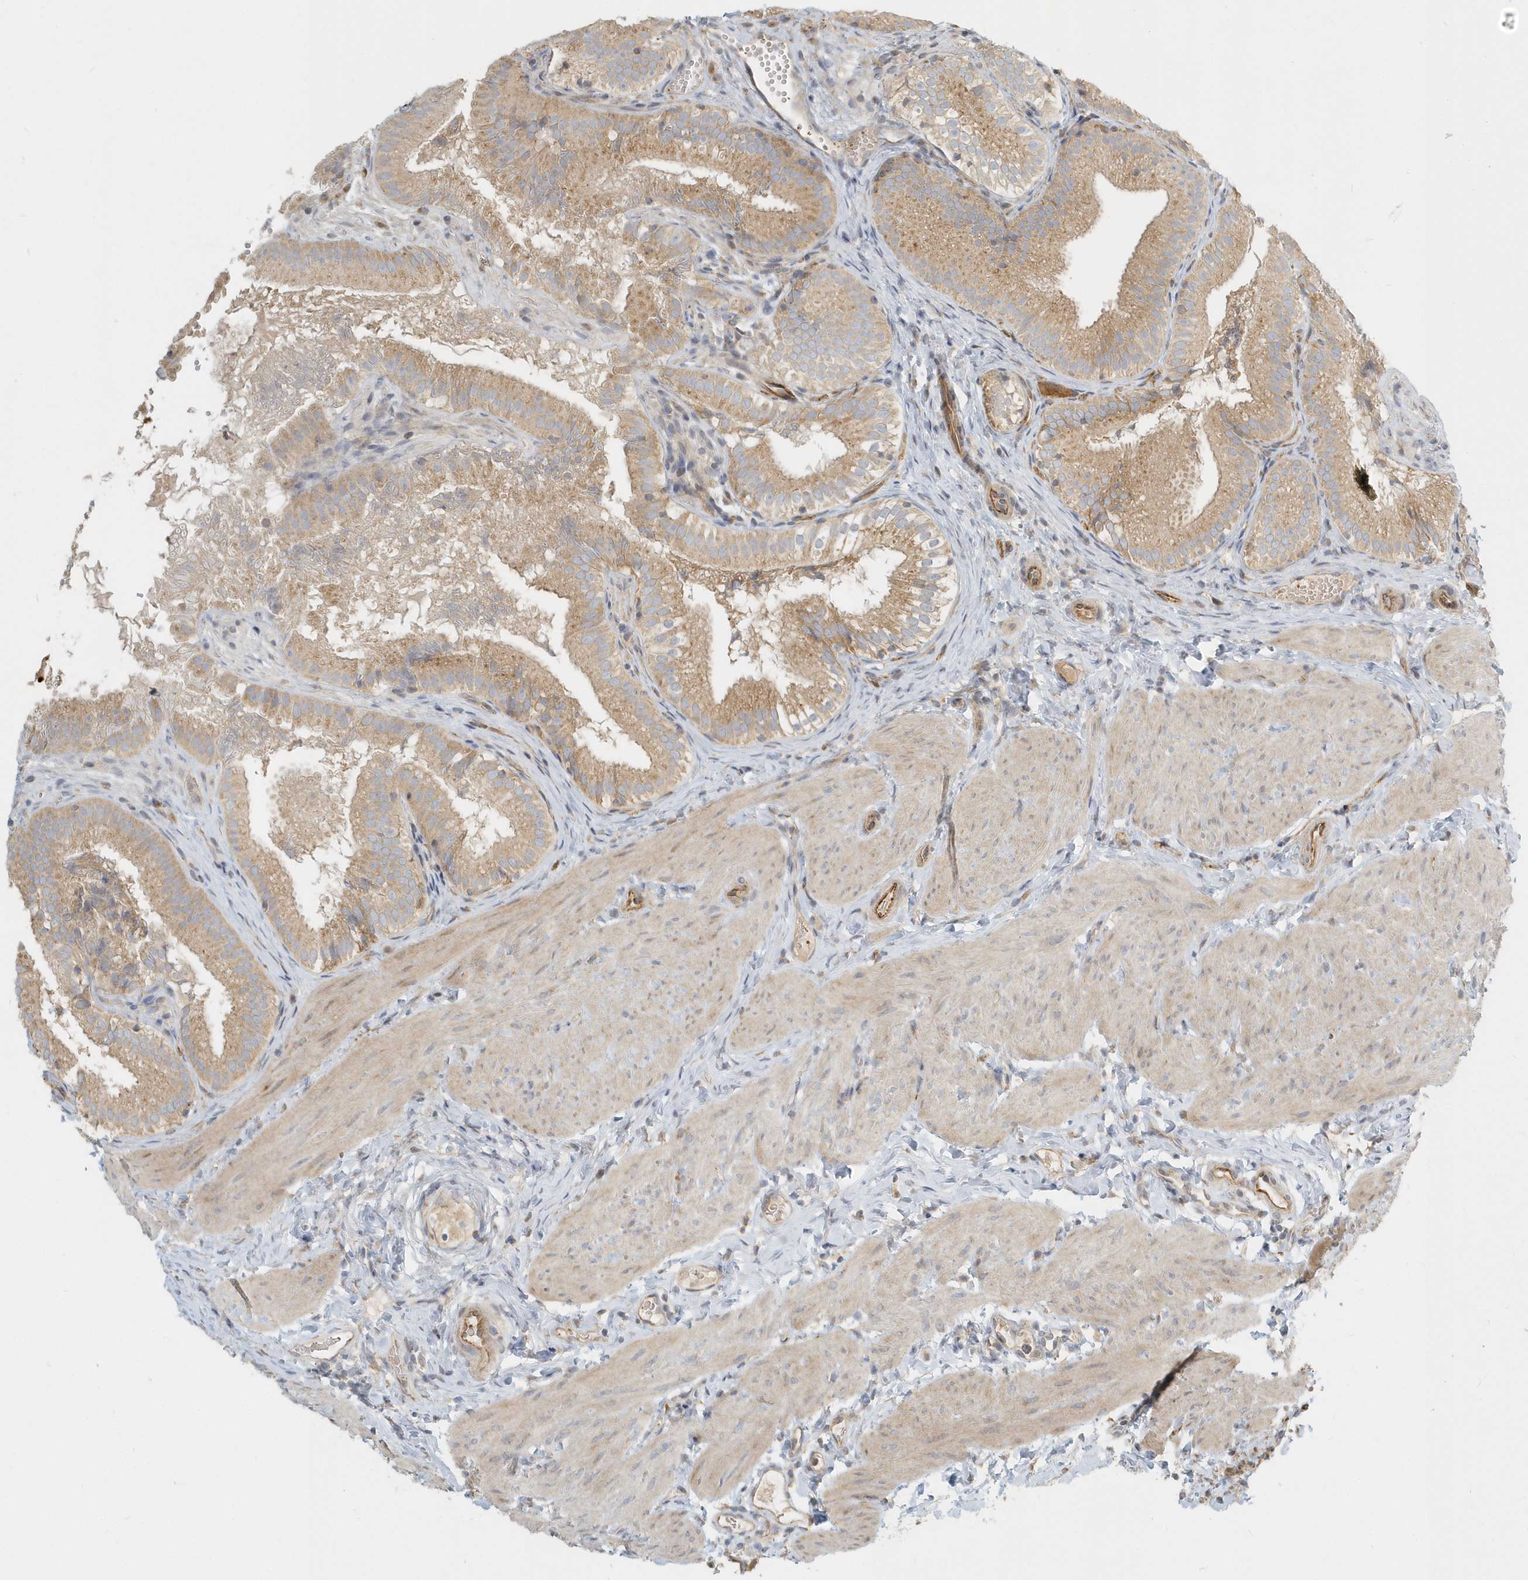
{"staining": {"intensity": "moderate", "quantity": ">75%", "location": "cytoplasmic/membranous"}, "tissue": "gallbladder", "cell_type": "Glandular cells", "image_type": "normal", "snomed": [{"axis": "morphology", "description": "Normal tissue, NOS"}, {"axis": "topography", "description": "Gallbladder"}], "caption": "DAB (3,3'-diaminobenzidine) immunohistochemical staining of normal gallbladder demonstrates moderate cytoplasmic/membranous protein staining in approximately >75% of glandular cells.", "gene": "NAPB", "patient": {"sex": "female", "age": 30}}